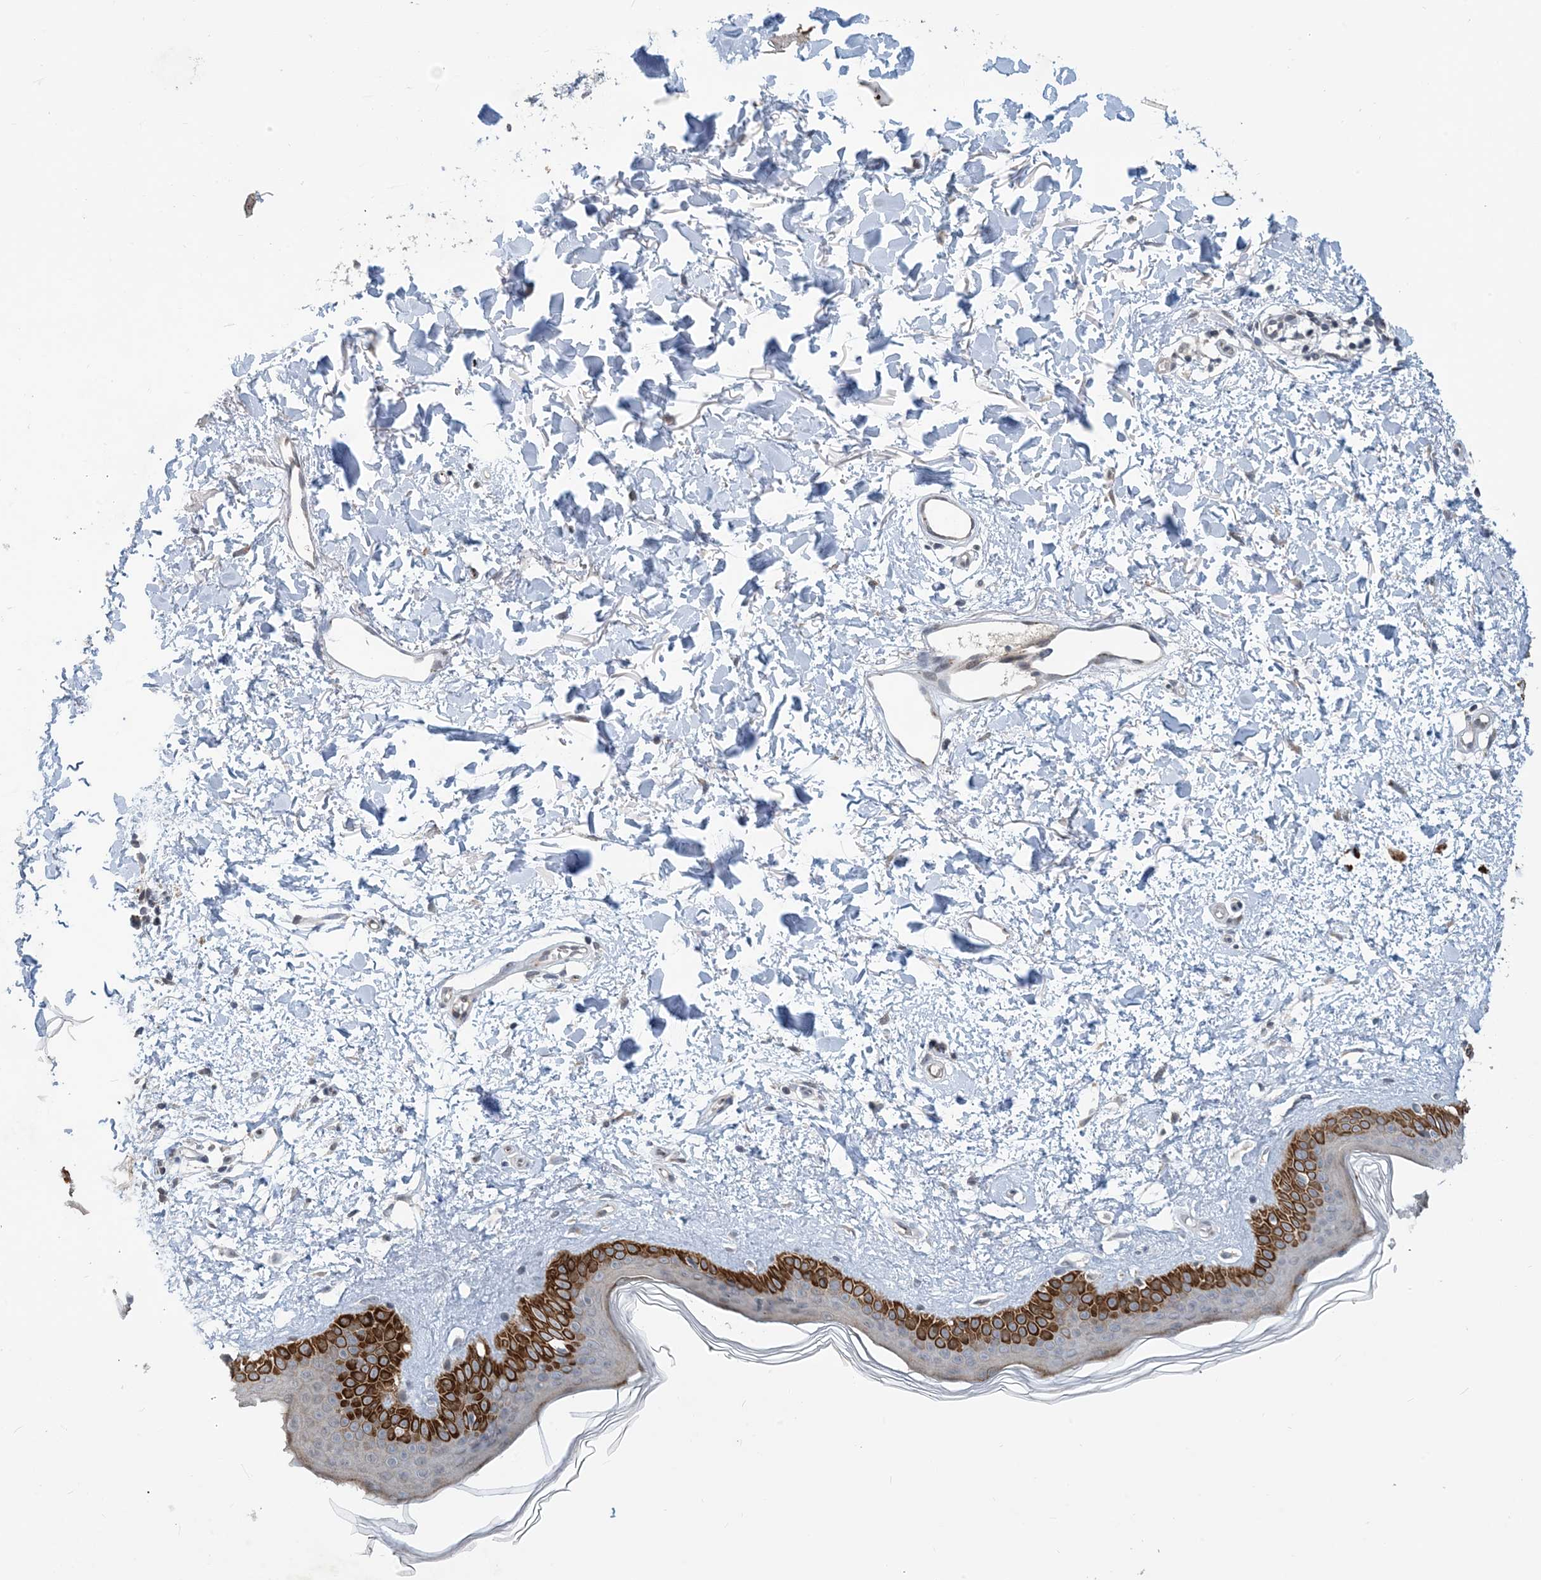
{"staining": {"intensity": "weak", "quantity": ">75%", "location": "cytoplasmic/membranous"}, "tissue": "skin", "cell_type": "Fibroblasts", "image_type": "normal", "snomed": [{"axis": "morphology", "description": "Normal tissue, NOS"}, {"axis": "topography", "description": "Skin"}], "caption": "A brown stain shows weak cytoplasmic/membranous expression of a protein in fibroblasts of normal human skin. (DAB (3,3'-diaminobenzidine) IHC, brown staining for protein, blue staining for nuclei).", "gene": "TINAG", "patient": {"sex": "female", "age": 58}}